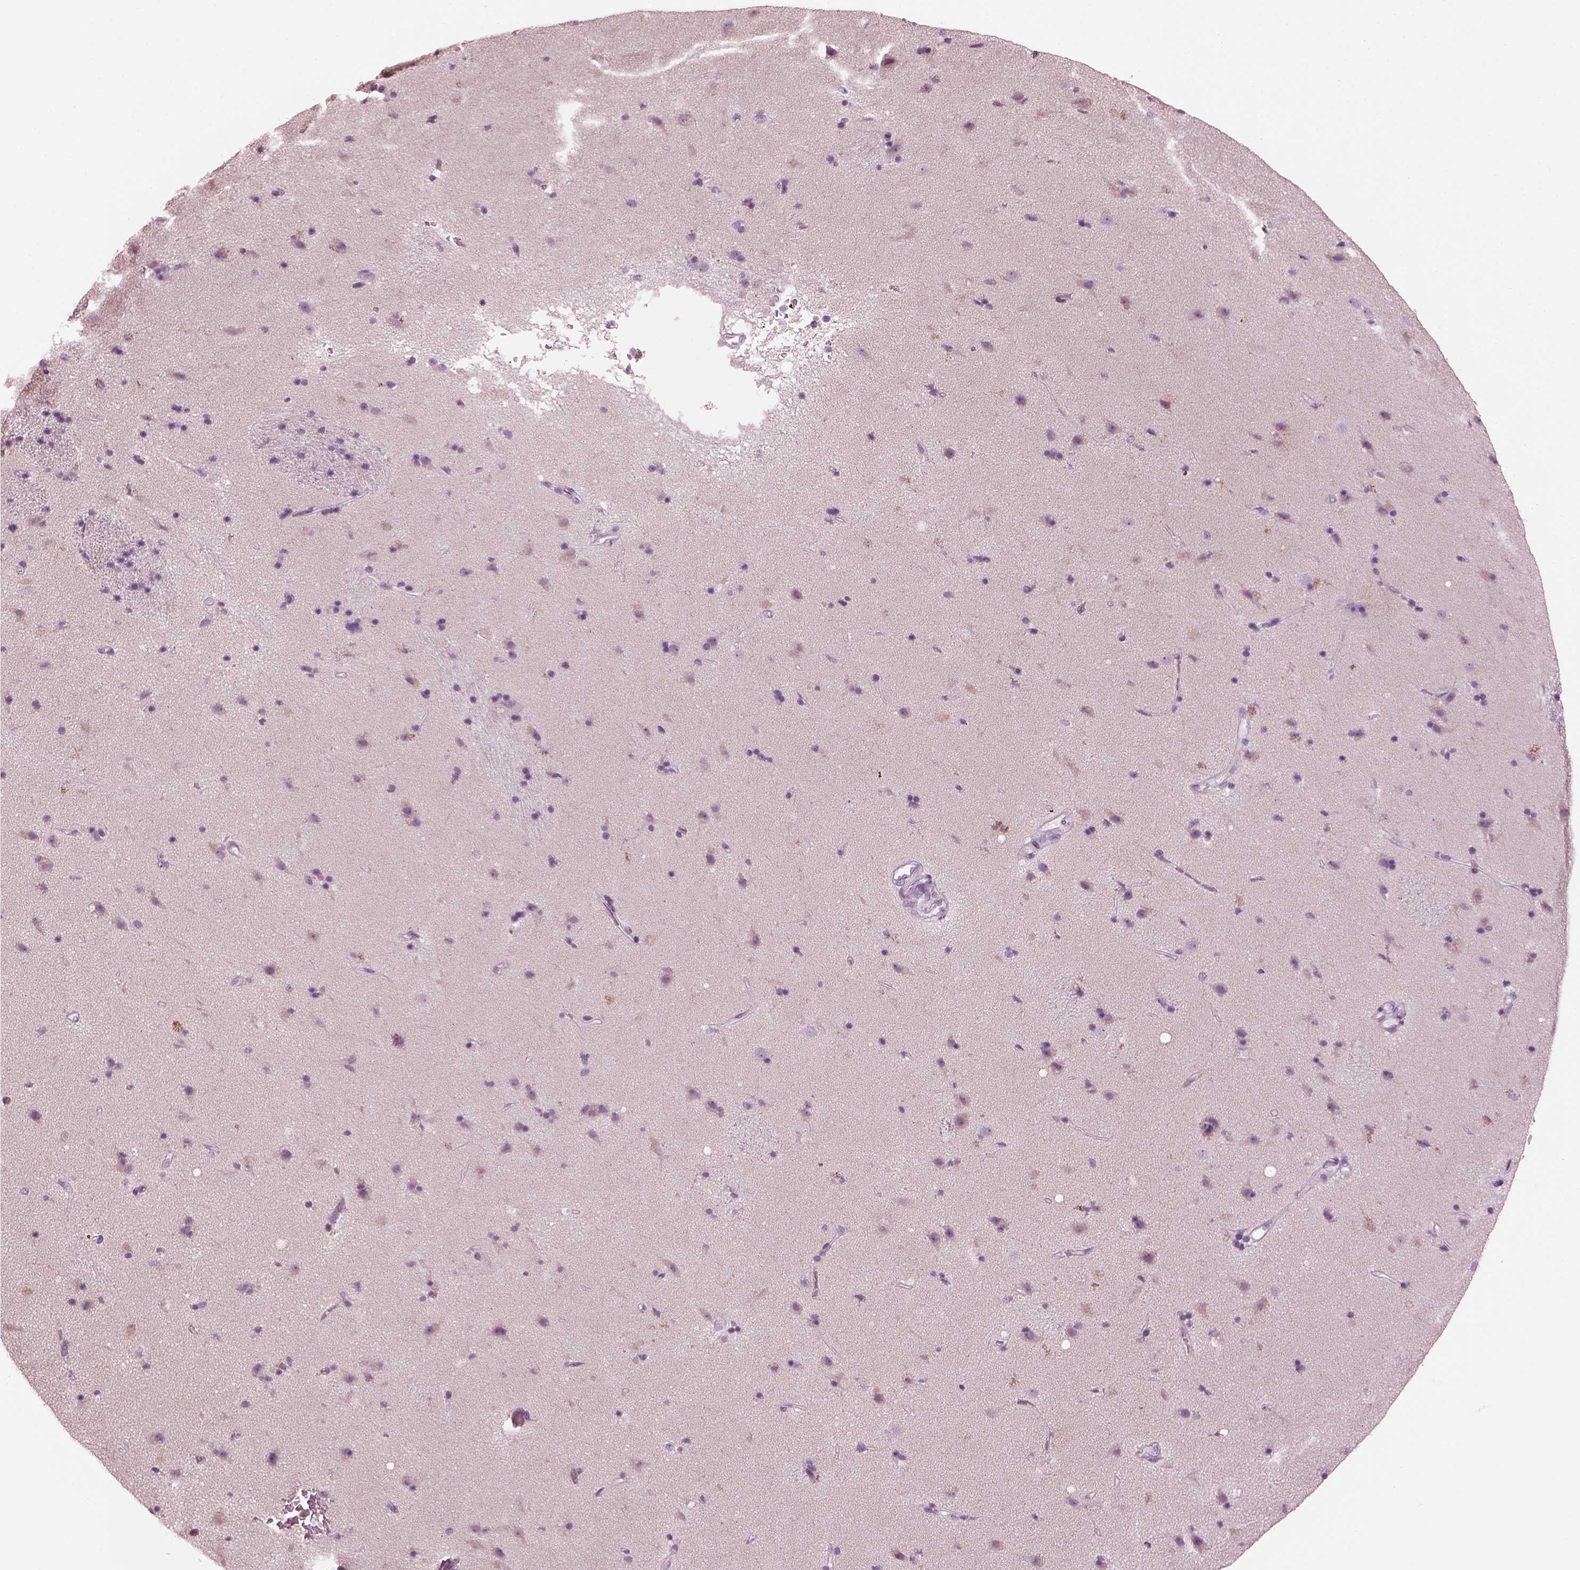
{"staining": {"intensity": "negative", "quantity": "none", "location": "none"}, "tissue": "caudate", "cell_type": "Glial cells", "image_type": "normal", "snomed": [{"axis": "morphology", "description": "Normal tissue, NOS"}, {"axis": "topography", "description": "Lateral ventricle wall"}], "caption": "Immunohistochemistry micrograph of unremarkable caudate: caudate stained with DAB (3,3'-diaminobenzidine) displays no significant protein expression in glial cells. Nuclei are stained in blue.", "gene": "SLAMF8", "patient": {"sex": "female", "age": 71}}